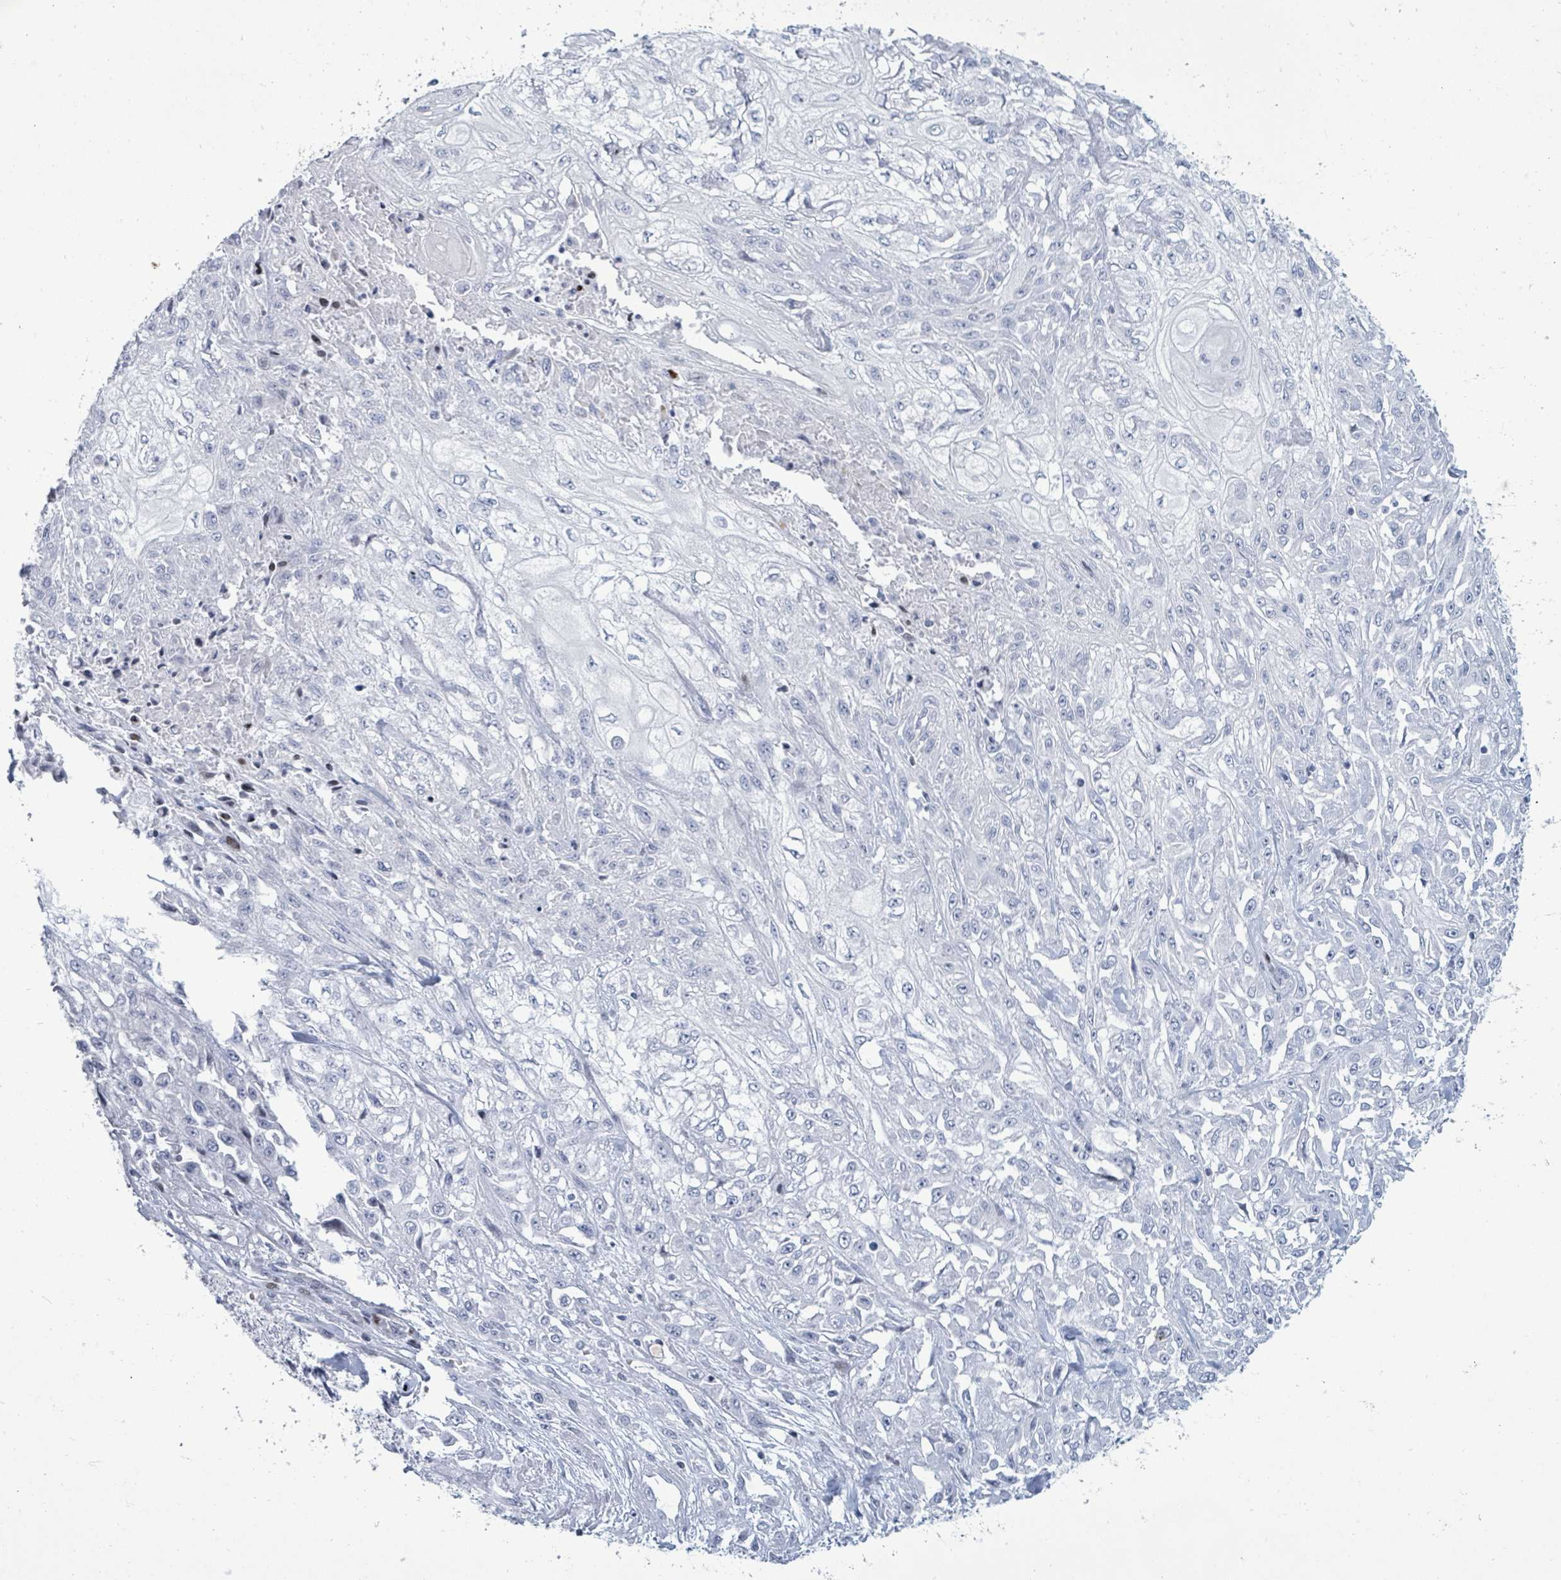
{"staining": {"intensity": "negative", "quantity": "none", "location": "none"}, "tissue": "skin cancer", "cell_type": "Tumor cells", "image_type": "cancer", "snomed": [{"axis": "morphology", "description": "Squamous cell carcinoma, NOS"}, {"axis": "morphology", "description": "Squamous cell carcinoma, metastatic, NOS"}, {"axis": "topography", "description": "Skin"}, {"axis": "topography", "description": "Lymph node"}], "caption": "Immunohistochemistry image of squamous cell carcinoma (skin) stained for a protein (brown), which exhibits no positivity in tumor cells.", "gene": "MALL", "patient": {"sex": "male", "age": 75}}